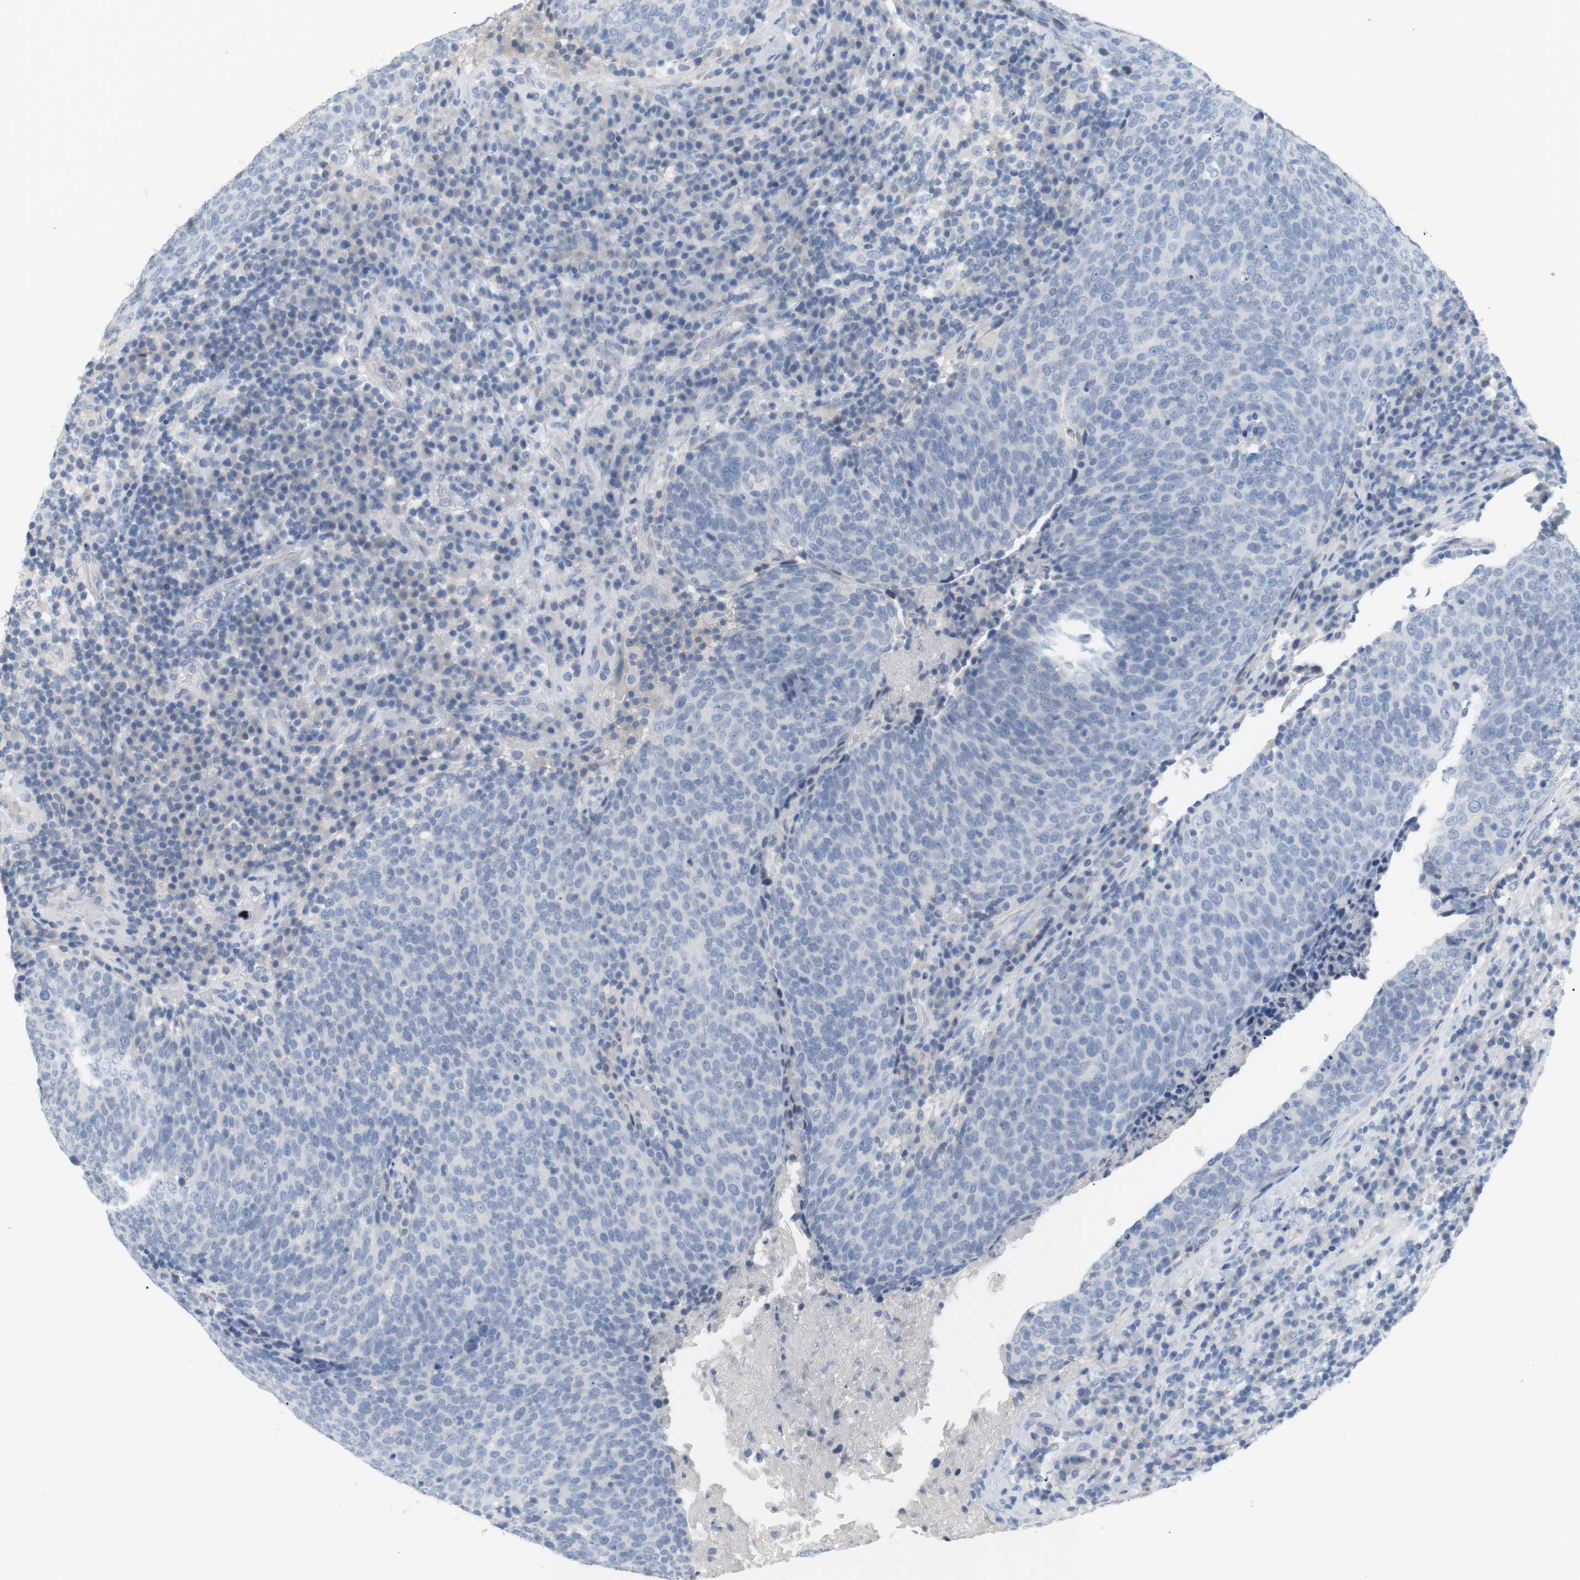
{"staining": {"intensity": "negative", "quantity": "none", "location": "none"}, "tissue": "head and neck cancer", "cell_type": "Tumor cells", "image_type": "cancer", "snomed": [{"axis": "morphology", "description": "Squamous cell carcinoma, NOS"}, {"axis": "morphology", "description": "Squamous cell carcinoma, metastatic, NOS"}, {"axis": "topography", "description": "Lymph node"}, {"axis": "topography", "description": "Head-Neck"}], "caption": "A micrograph of metastatic squamous cell carcinoma (head and neck) stained for a protein shows no brown staining in tumor cells.", "gene": "HBG2", "patient": {"sex": "male", "age": 62}}